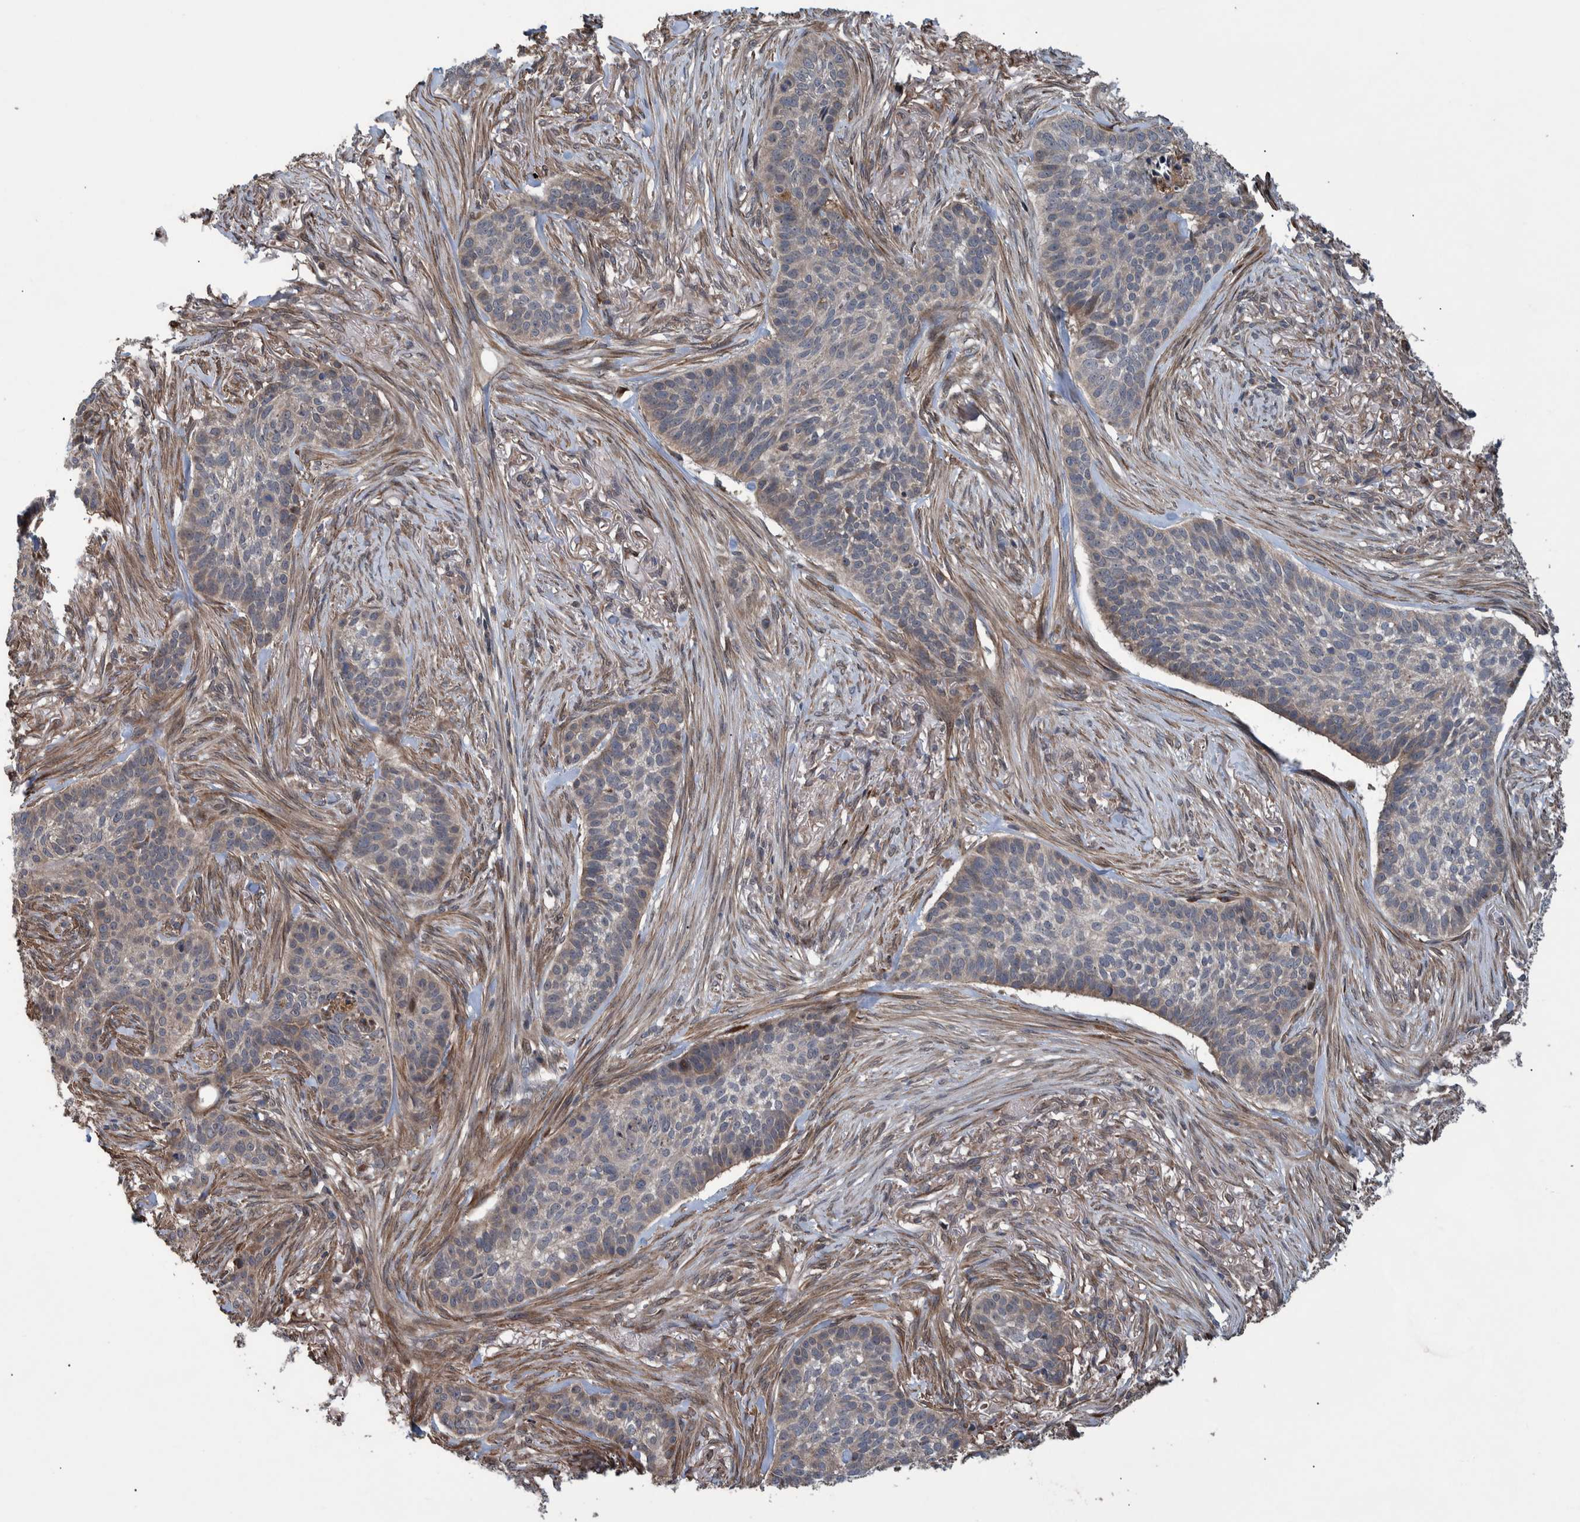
{"staining": {"intensity": "weak", "quantity": "<25%", "location": "cytoplasmic/membranous"}, "tissue": "skin cancer", "cell_type": "Tumor cells", "image_type": "cancer", "snomed": [{"axis": "morphology", "description": "Basal cell carcinoma"}, {"axis": "topography", "description": "Skin"}], "caption": "Tumor cells show no significant protein staining in skin cancer (basal cell carcinoma).", "gene": "B3GNTL1", "patient": {"sex": "male", "age": 85}}